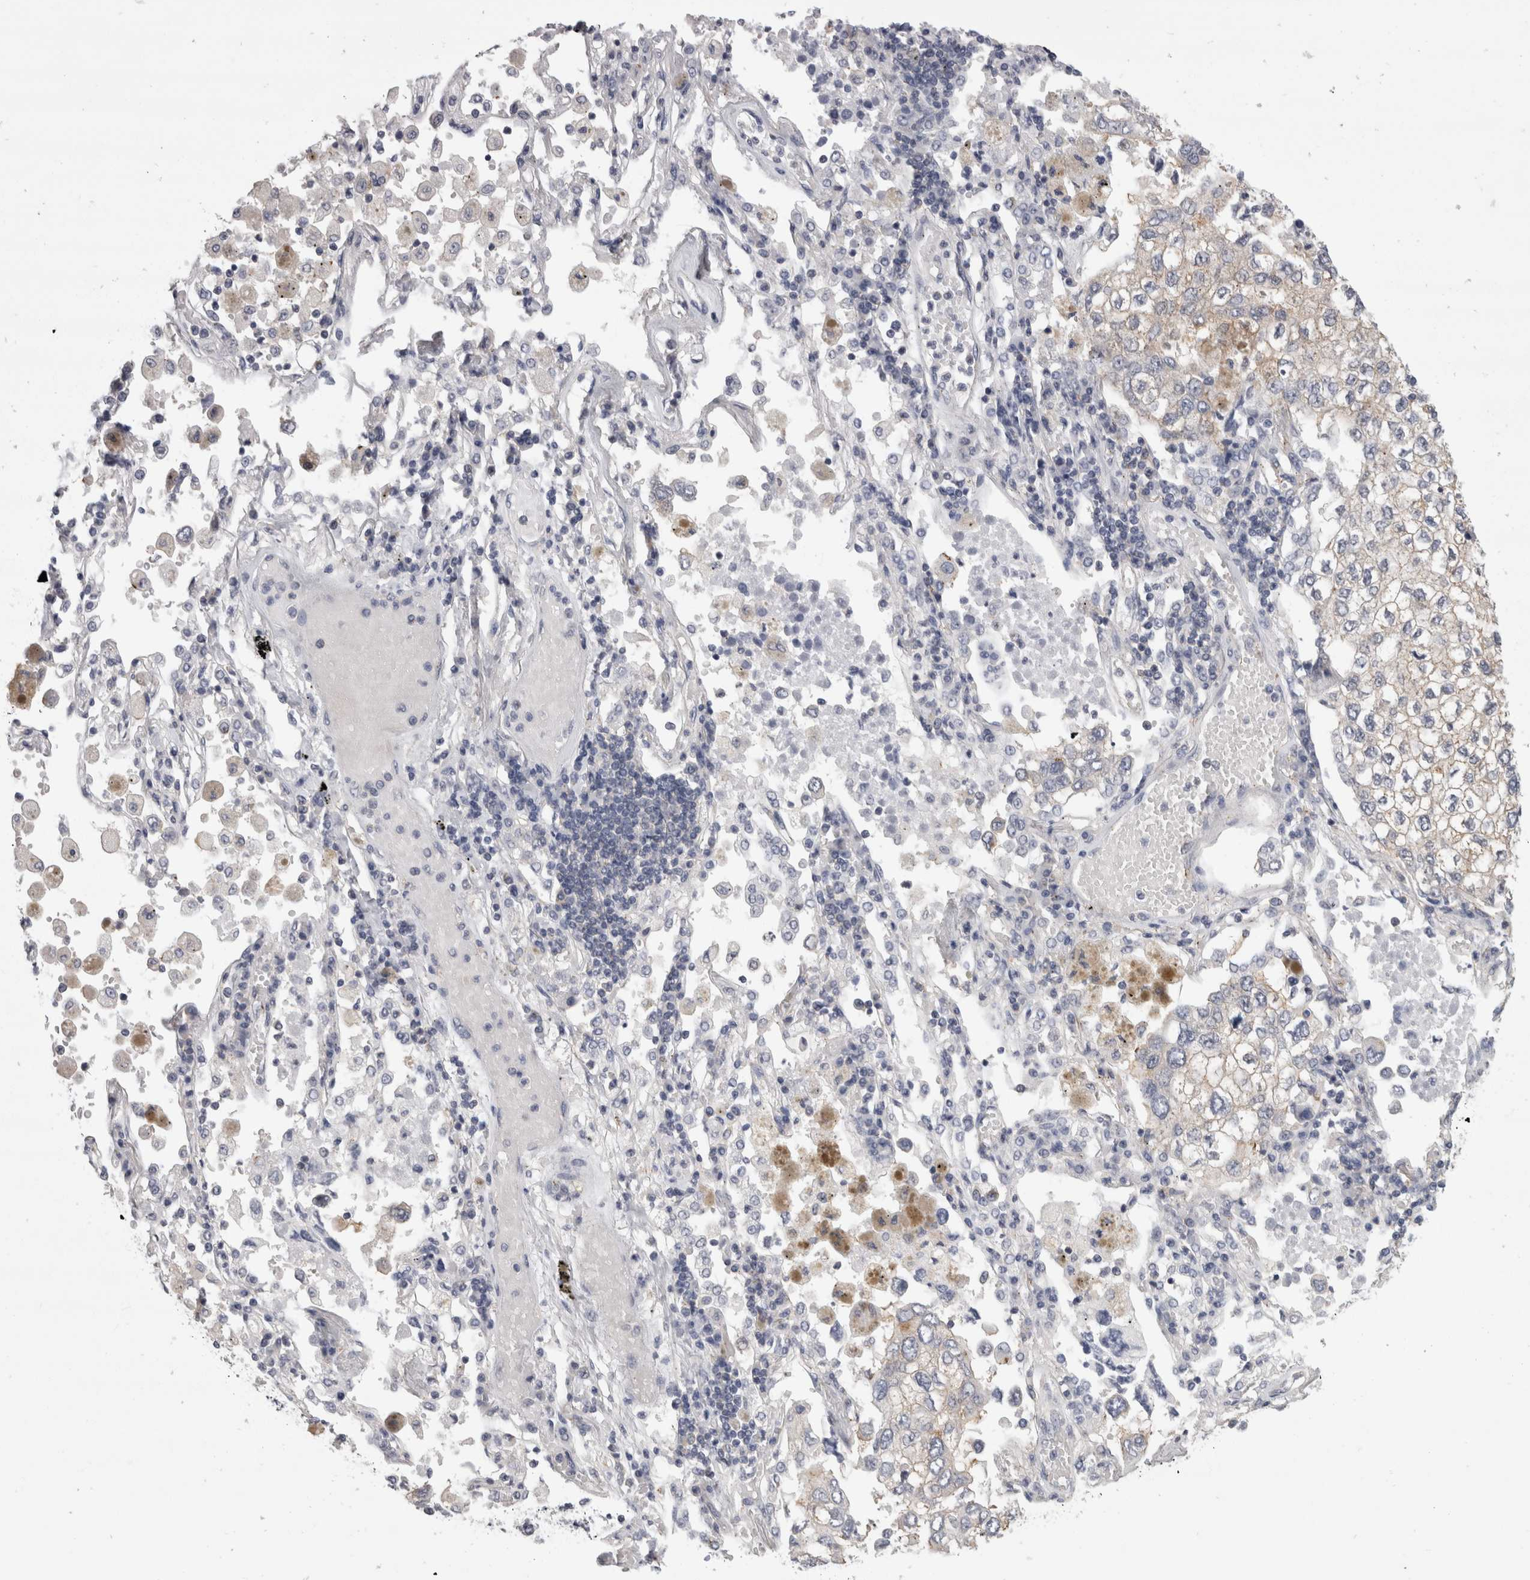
{"staining": {"intensity": "weak", "quantity": "<25%", "location": "cytoplasmic/membranous"}, "tissue": "lung cancer", "cell_type": "Tumor cells", "image_type": "cancer", "snomed": [{"axis": "morphology", "description": "Adenocarcinoma, NOS"}, {"axis": "topography", "description": "Lung"}], "caption": "Immunohistochemistry histopathology image of lung cancer (adenocarcinoma) stained for a protein (brown), which displays no positivity in tumor cells. (Brightfield microscopy of DAB (3,3'-diaminobenzidine) immunohistochemistry at high magnification).", "gene": "LYZL6", "patient": {"sex": "male", "age": 63}}